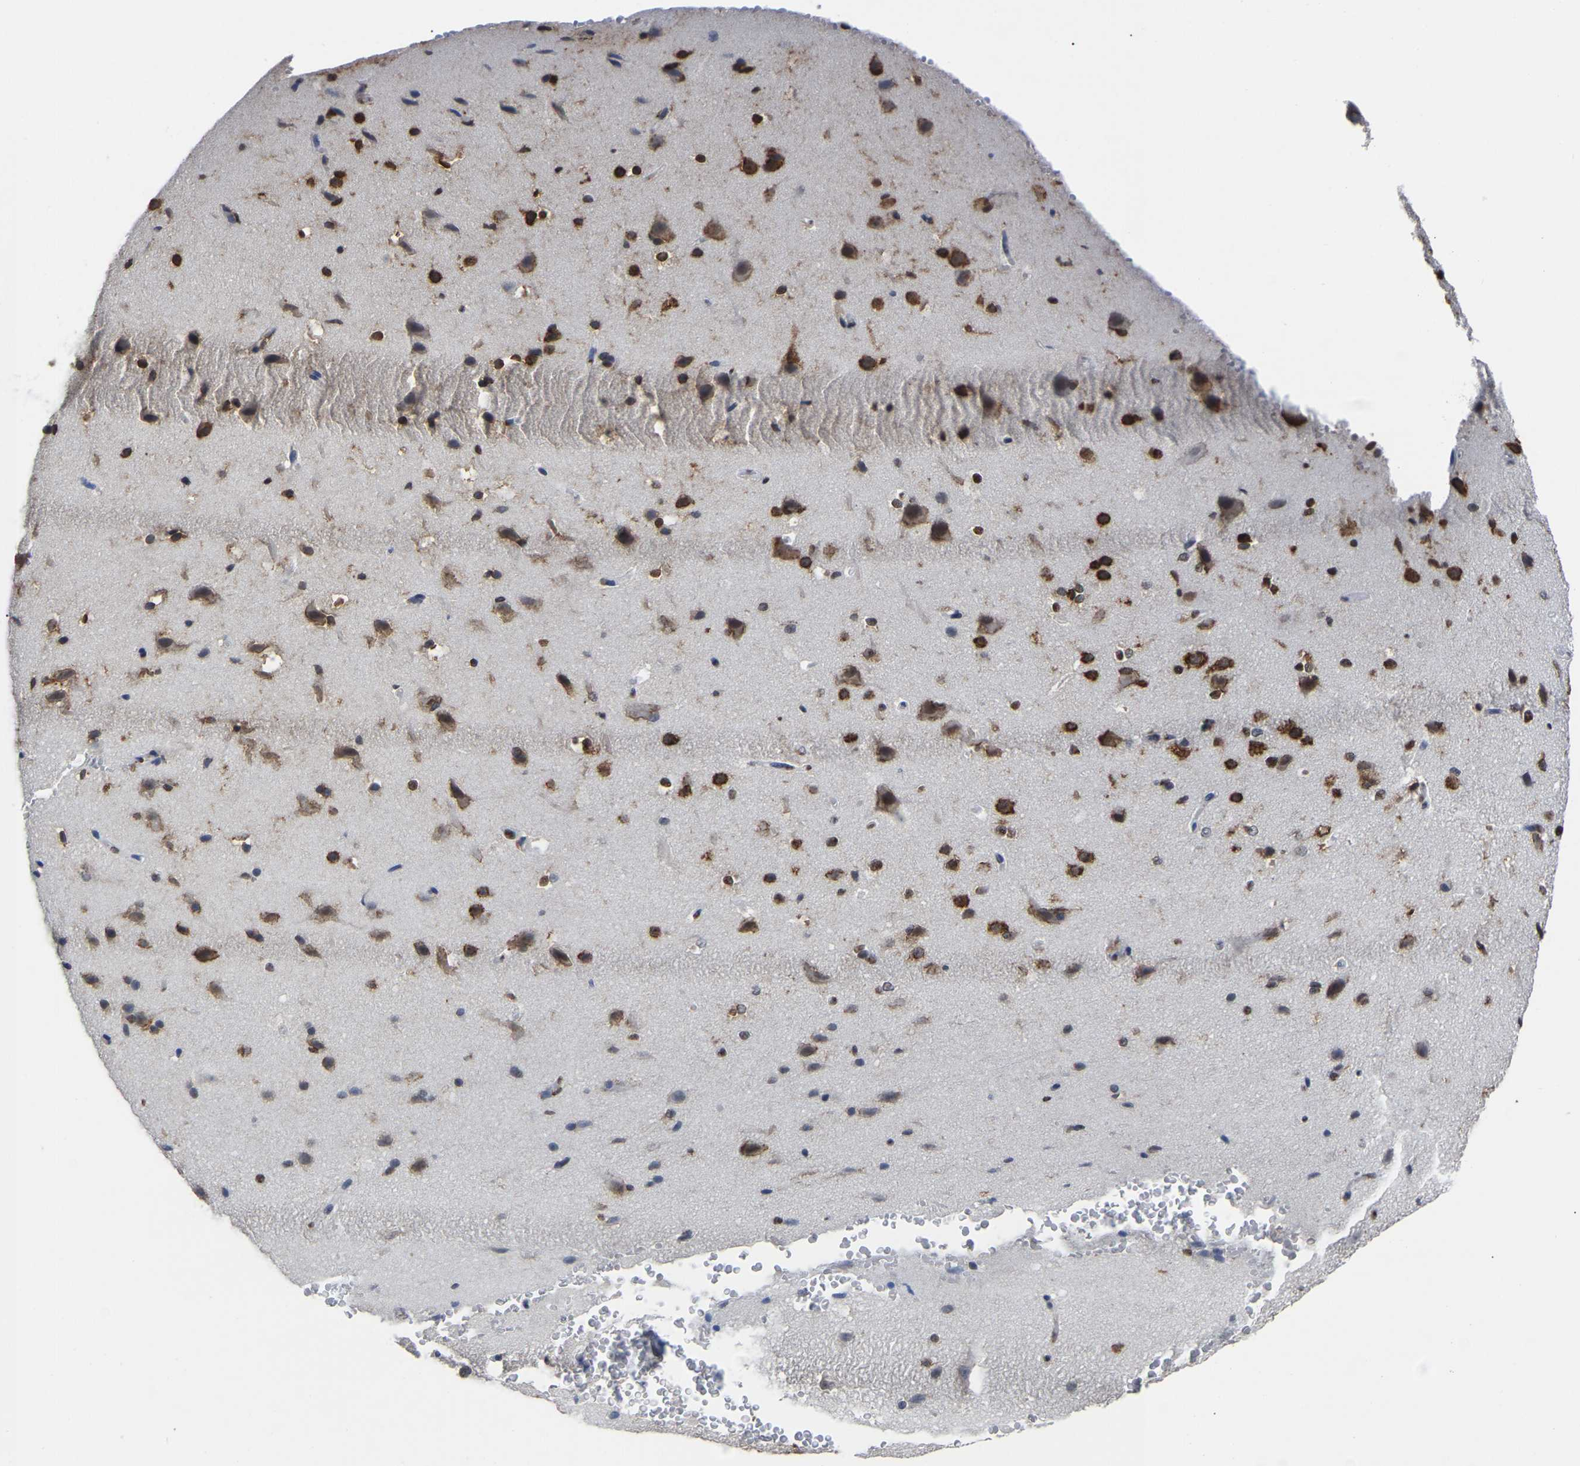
{"staining": {"intensity": "moderate", "quantity": ">75%", "location": "cytoplasmic/membranous"}, "tissue": "cerebral cortex", "cell_type": "Endothelial cells", "image_type": "normal", "snomed": [{"axis": "morphology", "description": "Normal tissue, NOS"}, {"axis": "morphology", "description": "Developmental malformation"}, {"axis": "topography", "description": "Cerebral cortex"}], "caption": "An IHC histopathology image of unremarkable tissue is shown. Protein staining in brown labels moderate cytoplasmic/membranous positivity in cerebral cortex within endothelial cells.", "gene": "RBL2", "patient": {"sex": "female", "age": 30}}